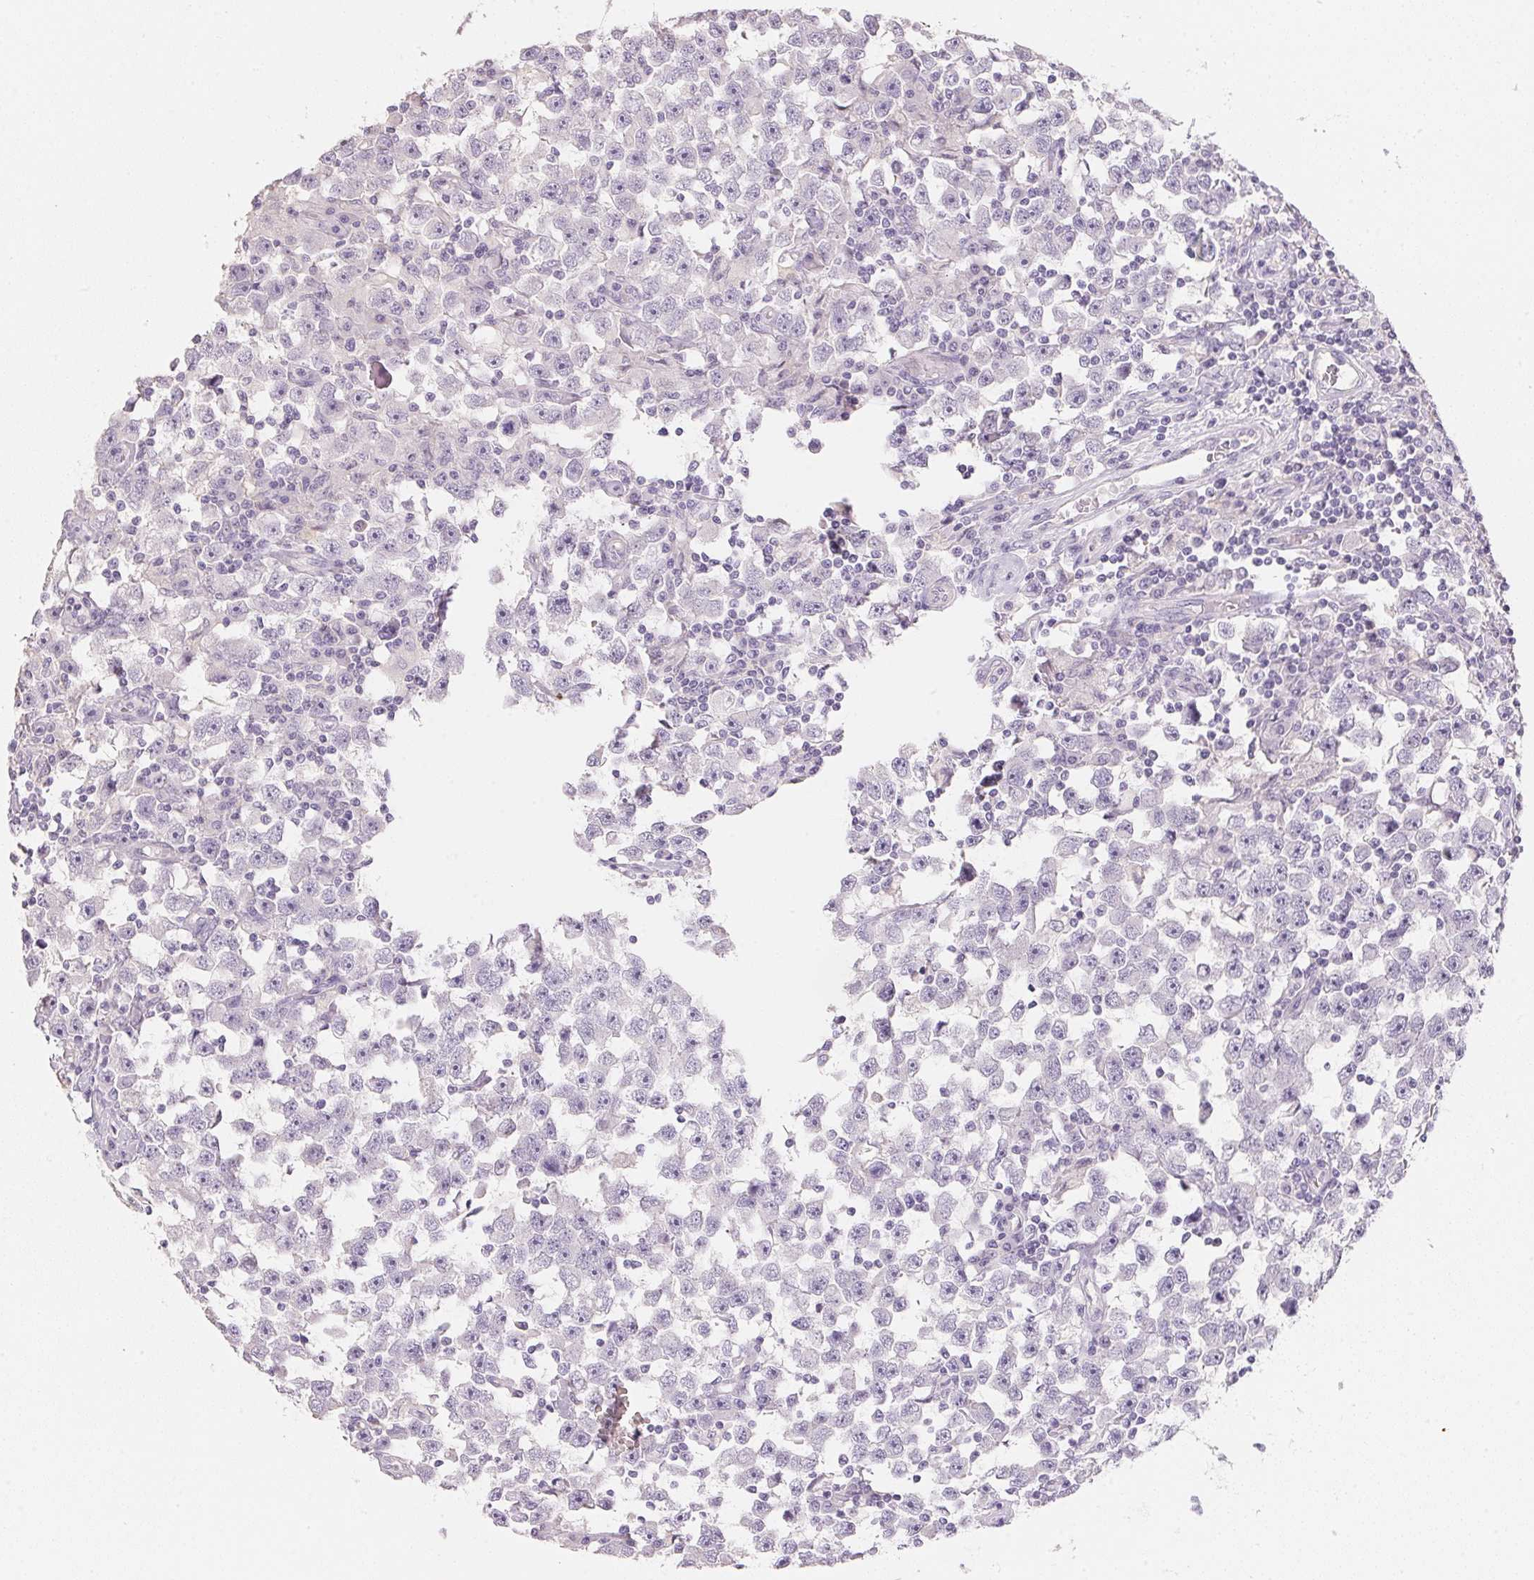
{"staining": {"intensity": "negative", "quantity": "none", "location": "none"}, "tissue": "testis cancer", "cell_type": "Tumor cells", "image_type": "cancer", "snomed": [{"axis": "morphology", "description": "Seminoma, NOS"}, {"axis": "topography", "description": "Testis"}], "caption": "The histopathology image shows no significant expression in tumor cells of seminoma (testis).", "gene": "ACP3", "patient": {"sex": "male", "age": 33}}